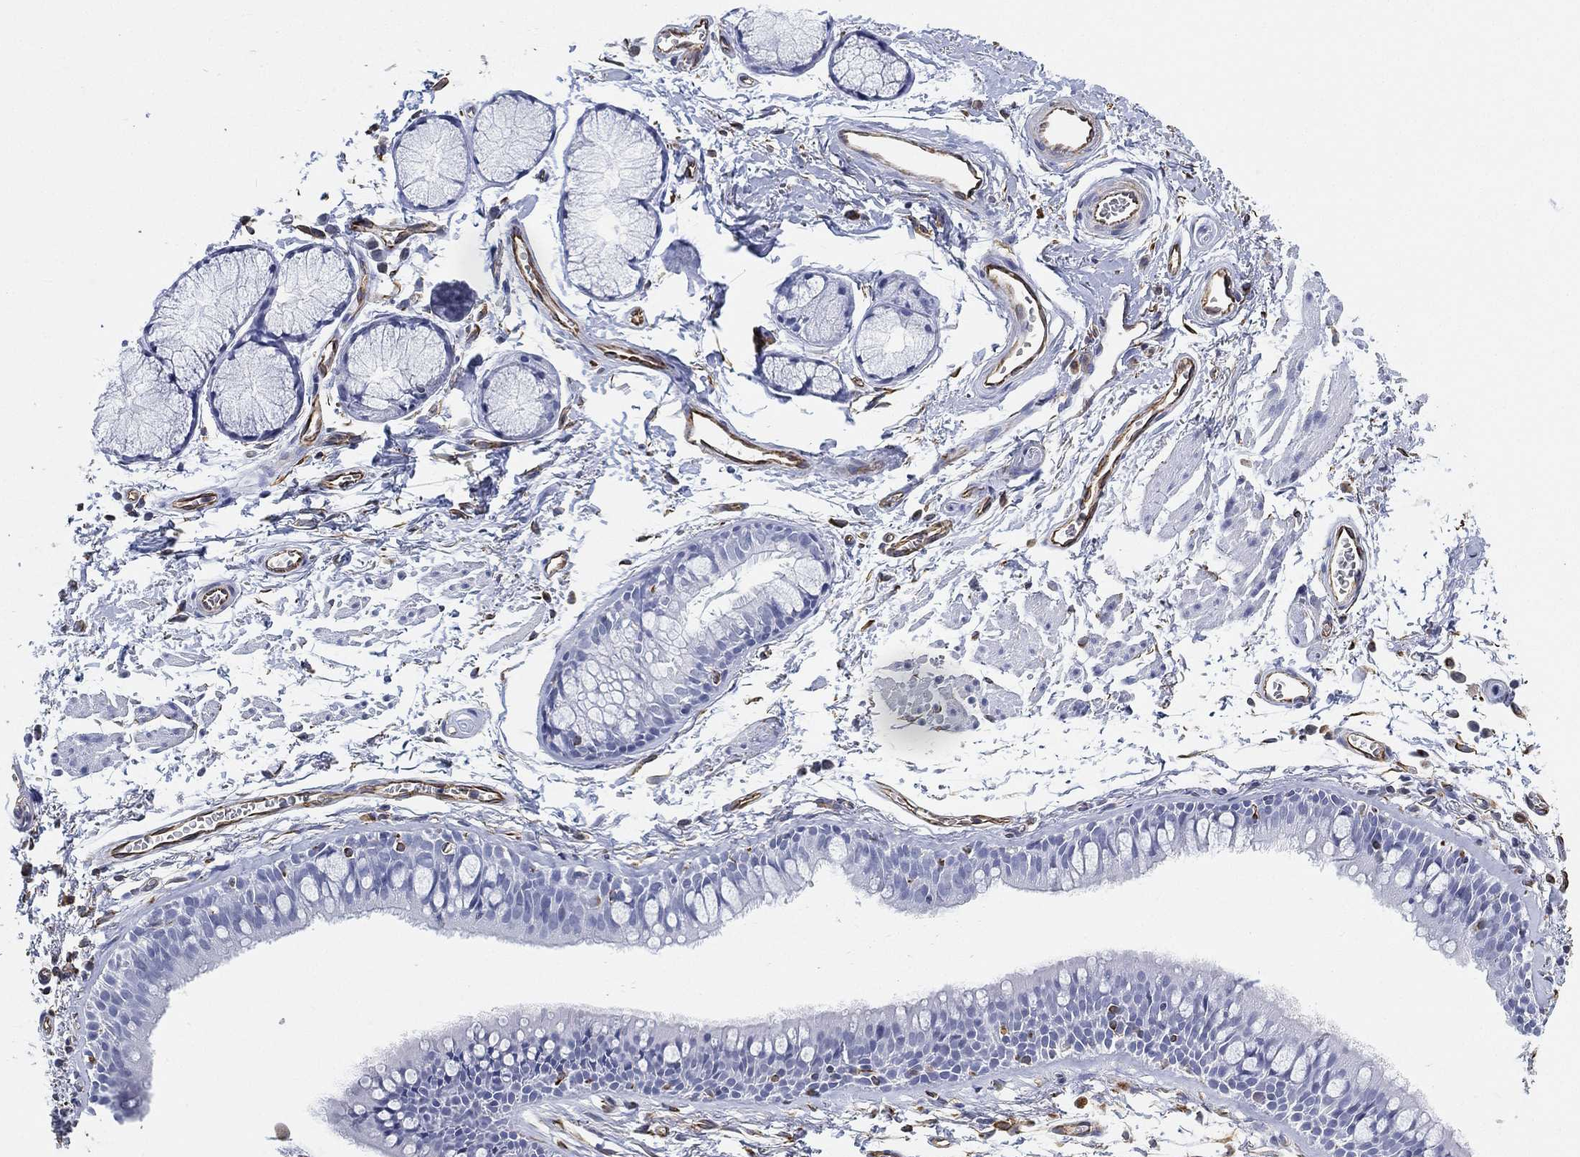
{"staining": {"intensity": "negative", "quantity": "none", "location": "none"}, "tissue": "soft tissue", "cell_type": "Chondrocytes", "image_type": "normal", "snomed": [{"axis": "morphology", "description": "Normal tissue, NOS"}, {"axis": "topography", "description": "Cartilage tissue"}, {"axis": "topography", "description": "Bronchus"}], "caption": "DAB (3,3'-diaminobenzidine) immunohistochemical staining of normal human soft tissue reveals no significant expression in chondrocytes.", "gene": "PSKH2", "patient": {"sex": "female", "age": 79}}